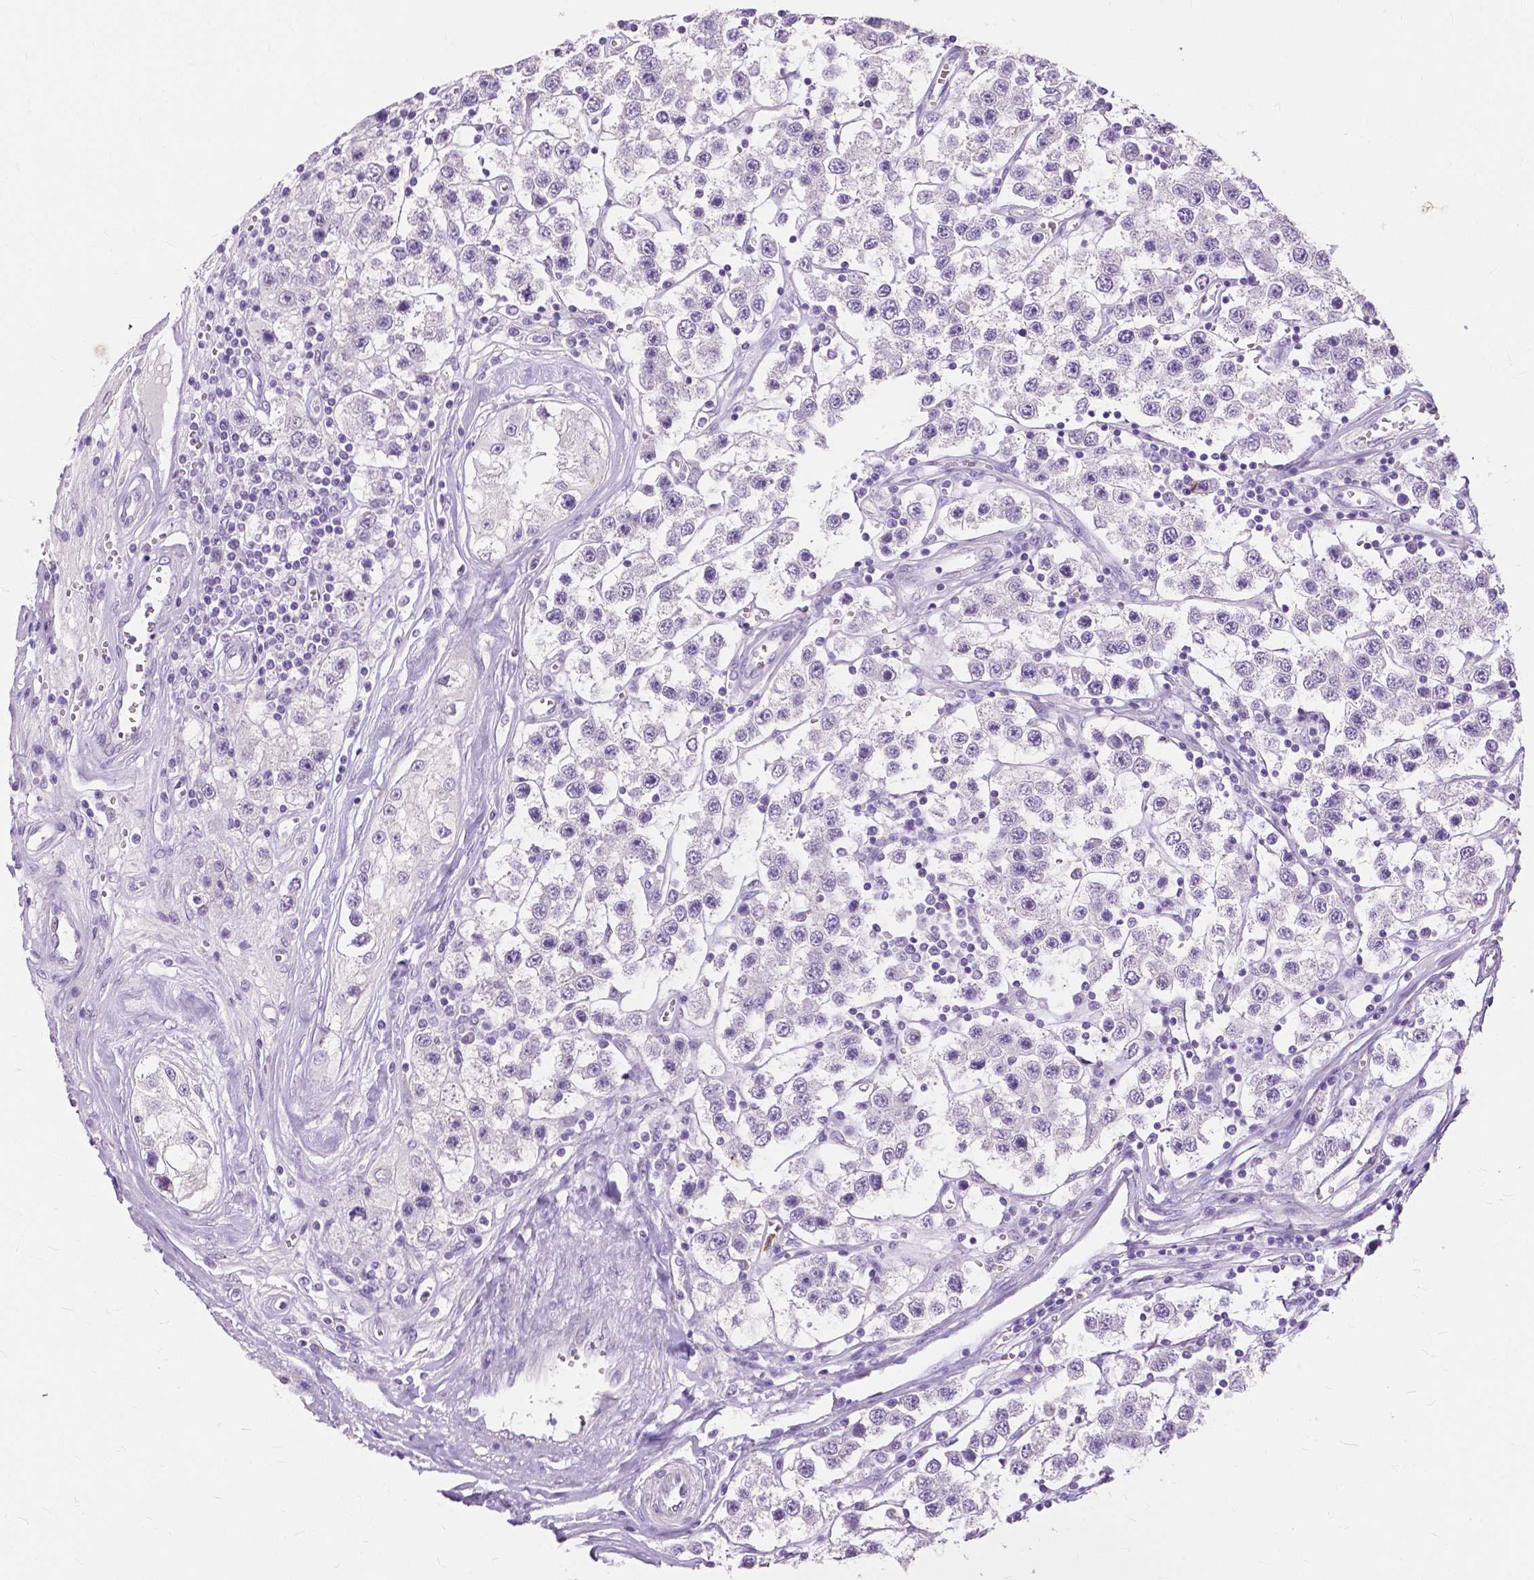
{"staining": {"intensity": "negative", "quantity": "none", "location": "none"}, "tissue": "testis cancer", "cell_type": "Tumor cells", "image_type": "cancer", "snomed": [{"axis": "morphology", "description": "Seminoma, NOS"}, {"axis": "topography", "description": "Testis"}], "caption": "Testis seminoma was stained to show a protein in brown. There is no significant positivity in tumor cells.", "gene": "CXCR2", "patient": {"sex": "male", "age": 34}}